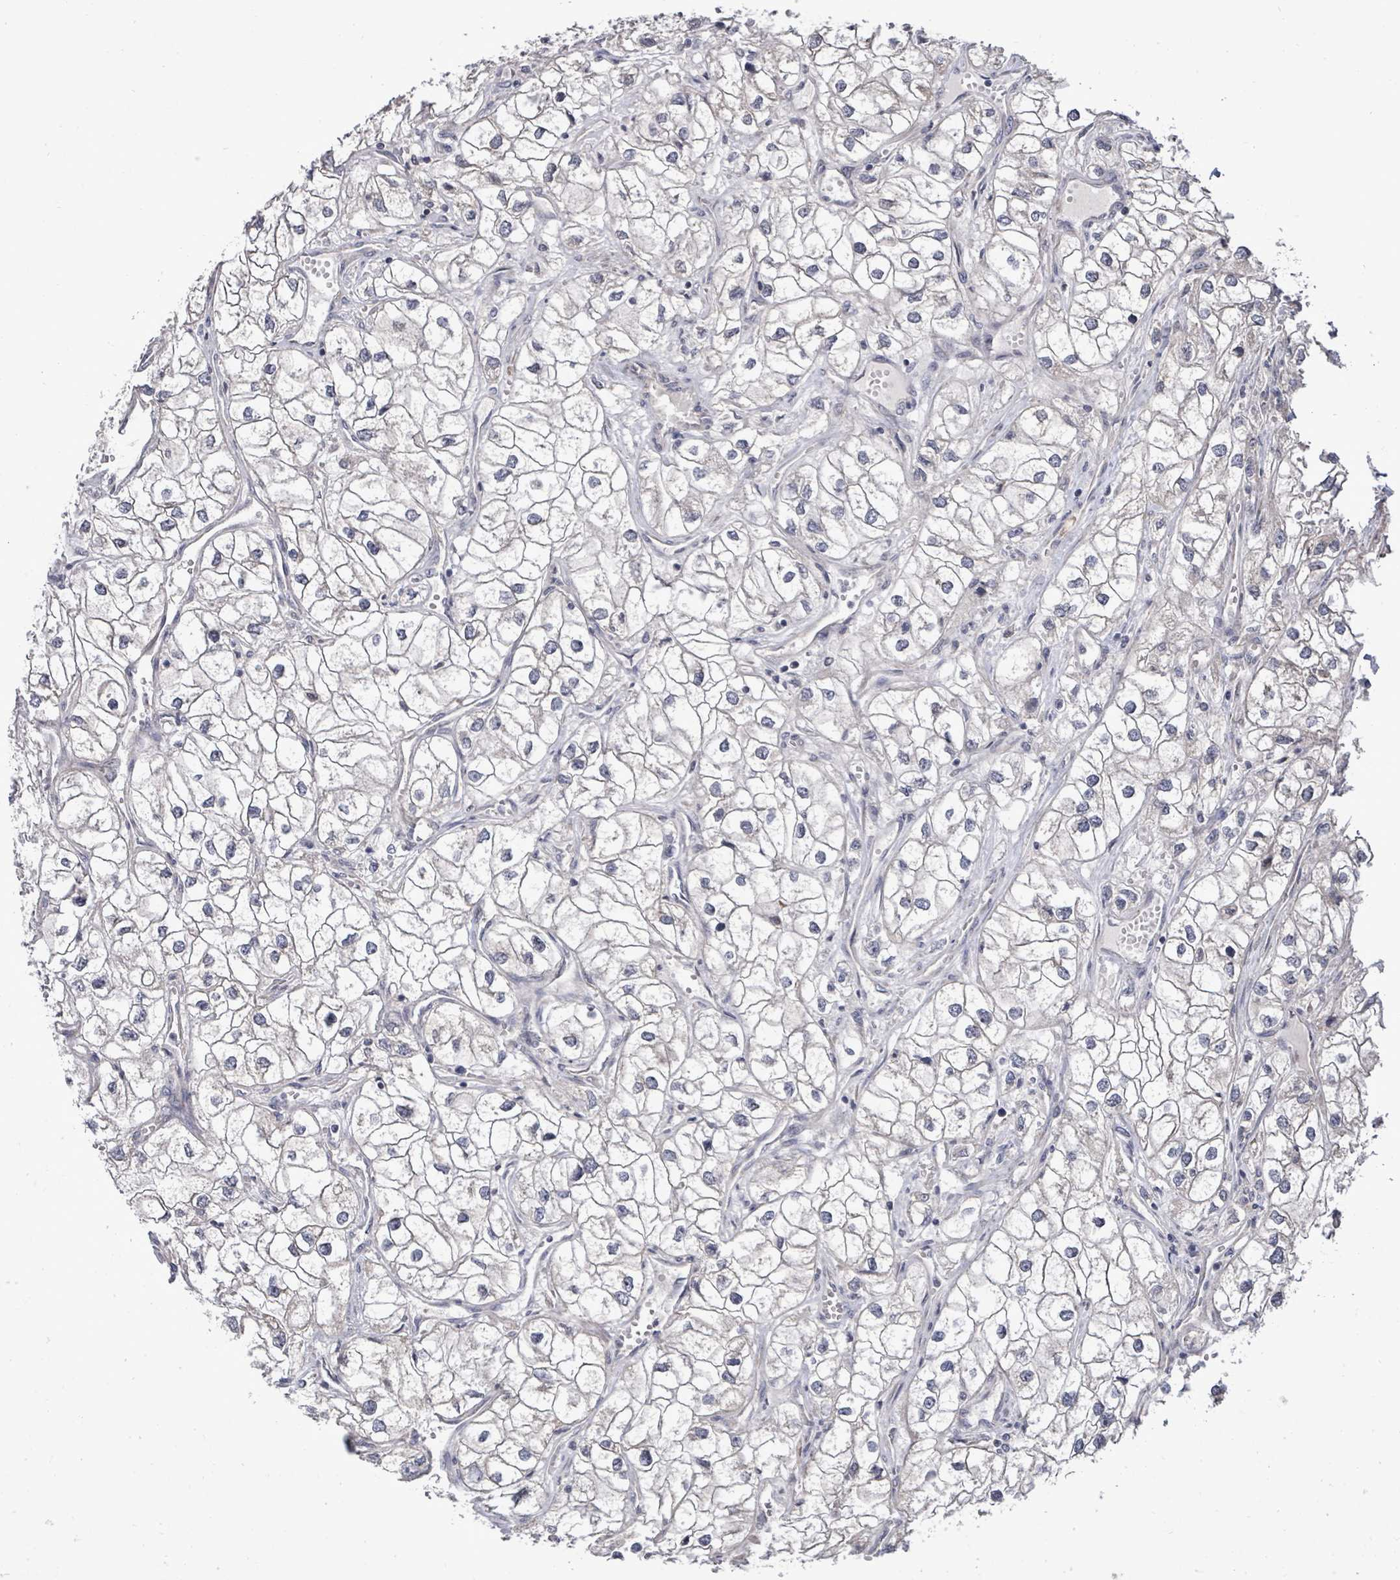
{"staining": {"intensity": "negative", "quantity": "none", "location": "none"}, "tissue": "renal cancer", "cell_type": "Tumor cells", "image_type": "cancer", "snomed": [{"axis": "morphology", "description": "Adenocarcinoma, NOS"}, {"axis": "topography", "description": "Kidney"}], "caption": "This is a histopathology image of IHC staining of renal cancer (adenocarcinoma), which shows no positivity in tumor cells.", "gene": "POMGNT2", "patient": {"sex": "male", "age": 59}}